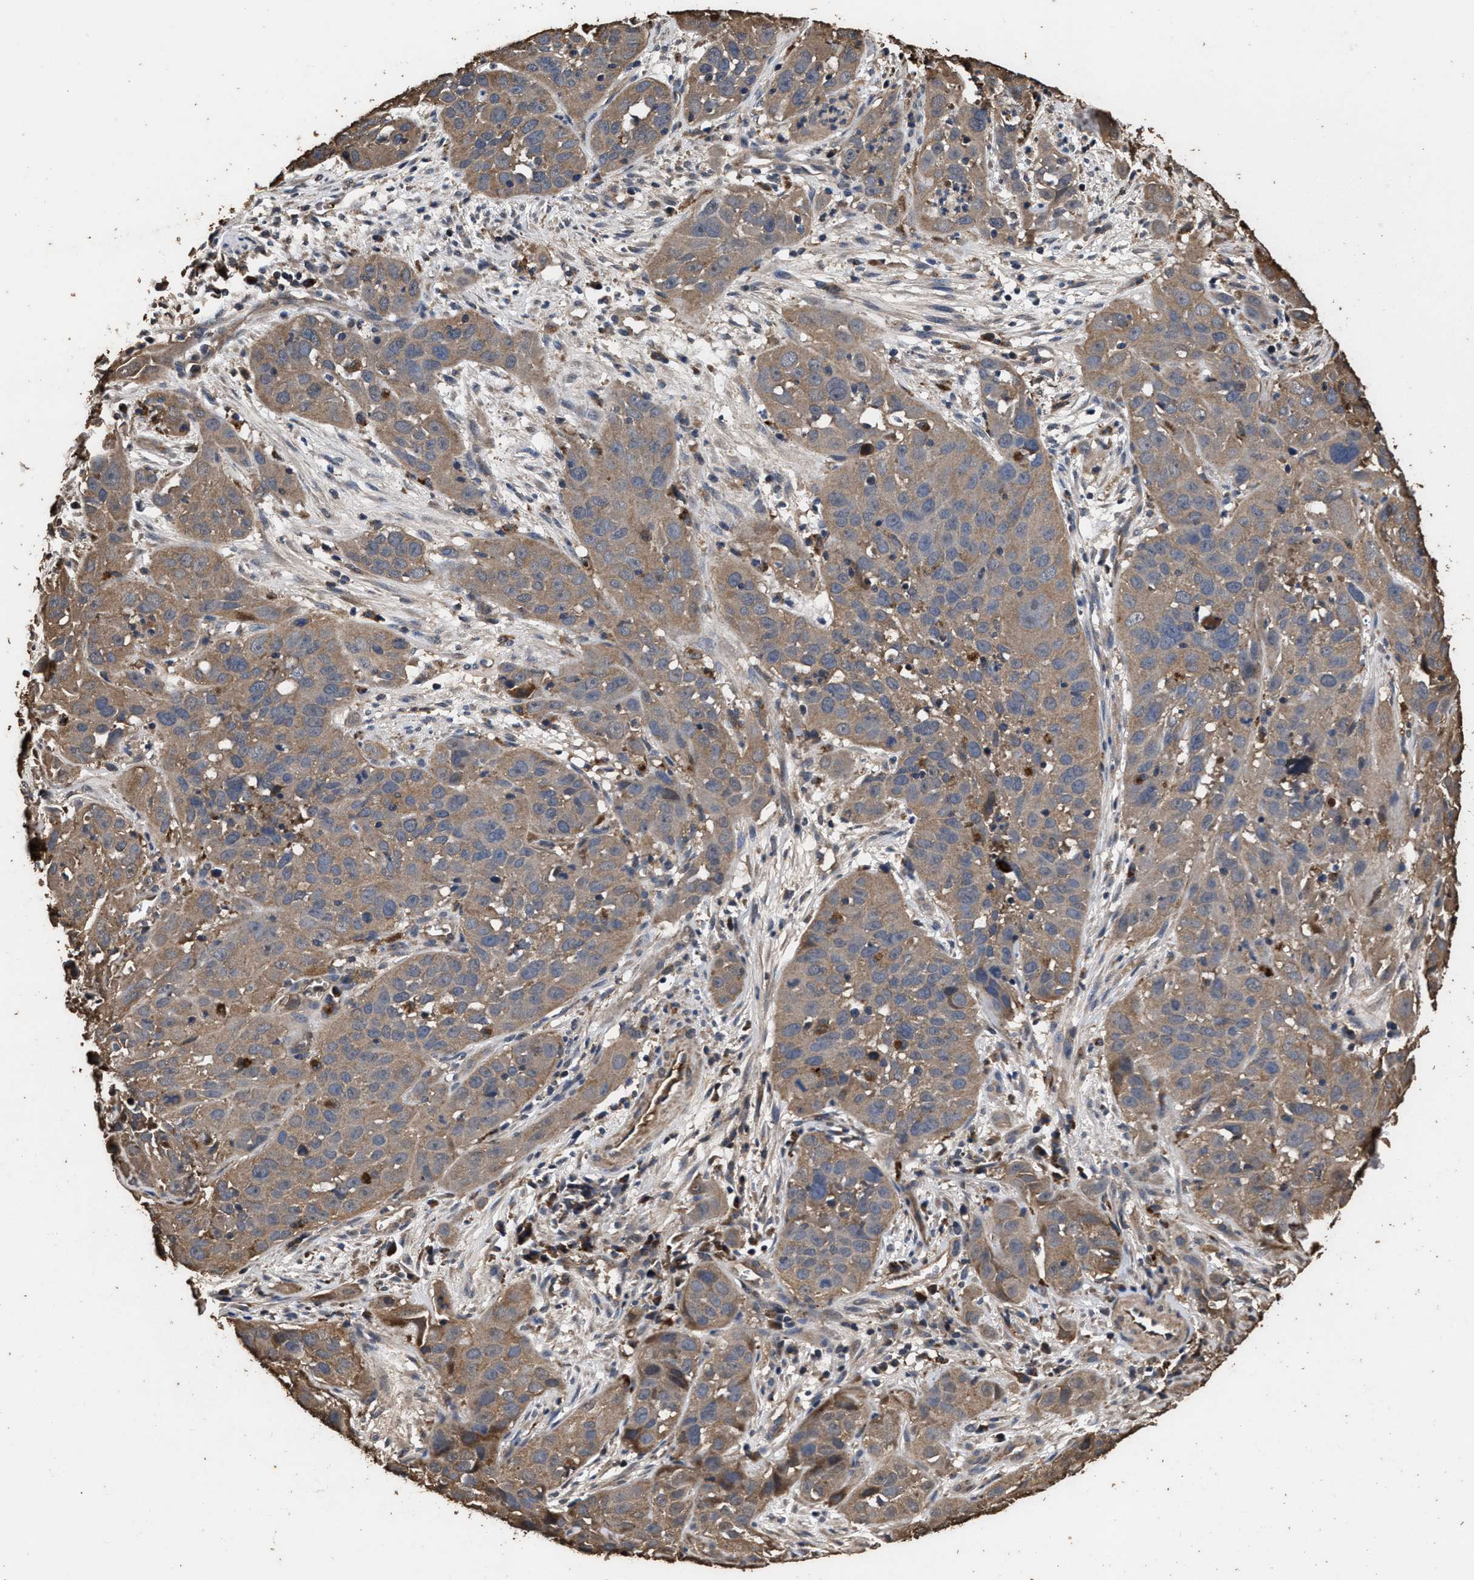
{"staining": {"intensity": "weak", "quantity": ">75%", "location": "cytoplasmic/membranous"}, "tissue": "cervical cancer", "cell_type": "Tumor cells", "image_type": "cancer", "snomed": [{"axis": "morphology", "description": "Squamous cell carcinoma, NOS"}, {"axis": "topography", "description": "Cervix"}], "caption": "Protein analysis of cervical cancer (squamous cell carcinoma) tissue shows weak cytoplasmic/membranous staining in about >75% of tumor cells.", "gene": "KYAT1", "patient": {"sex": "female", "age": 32}}